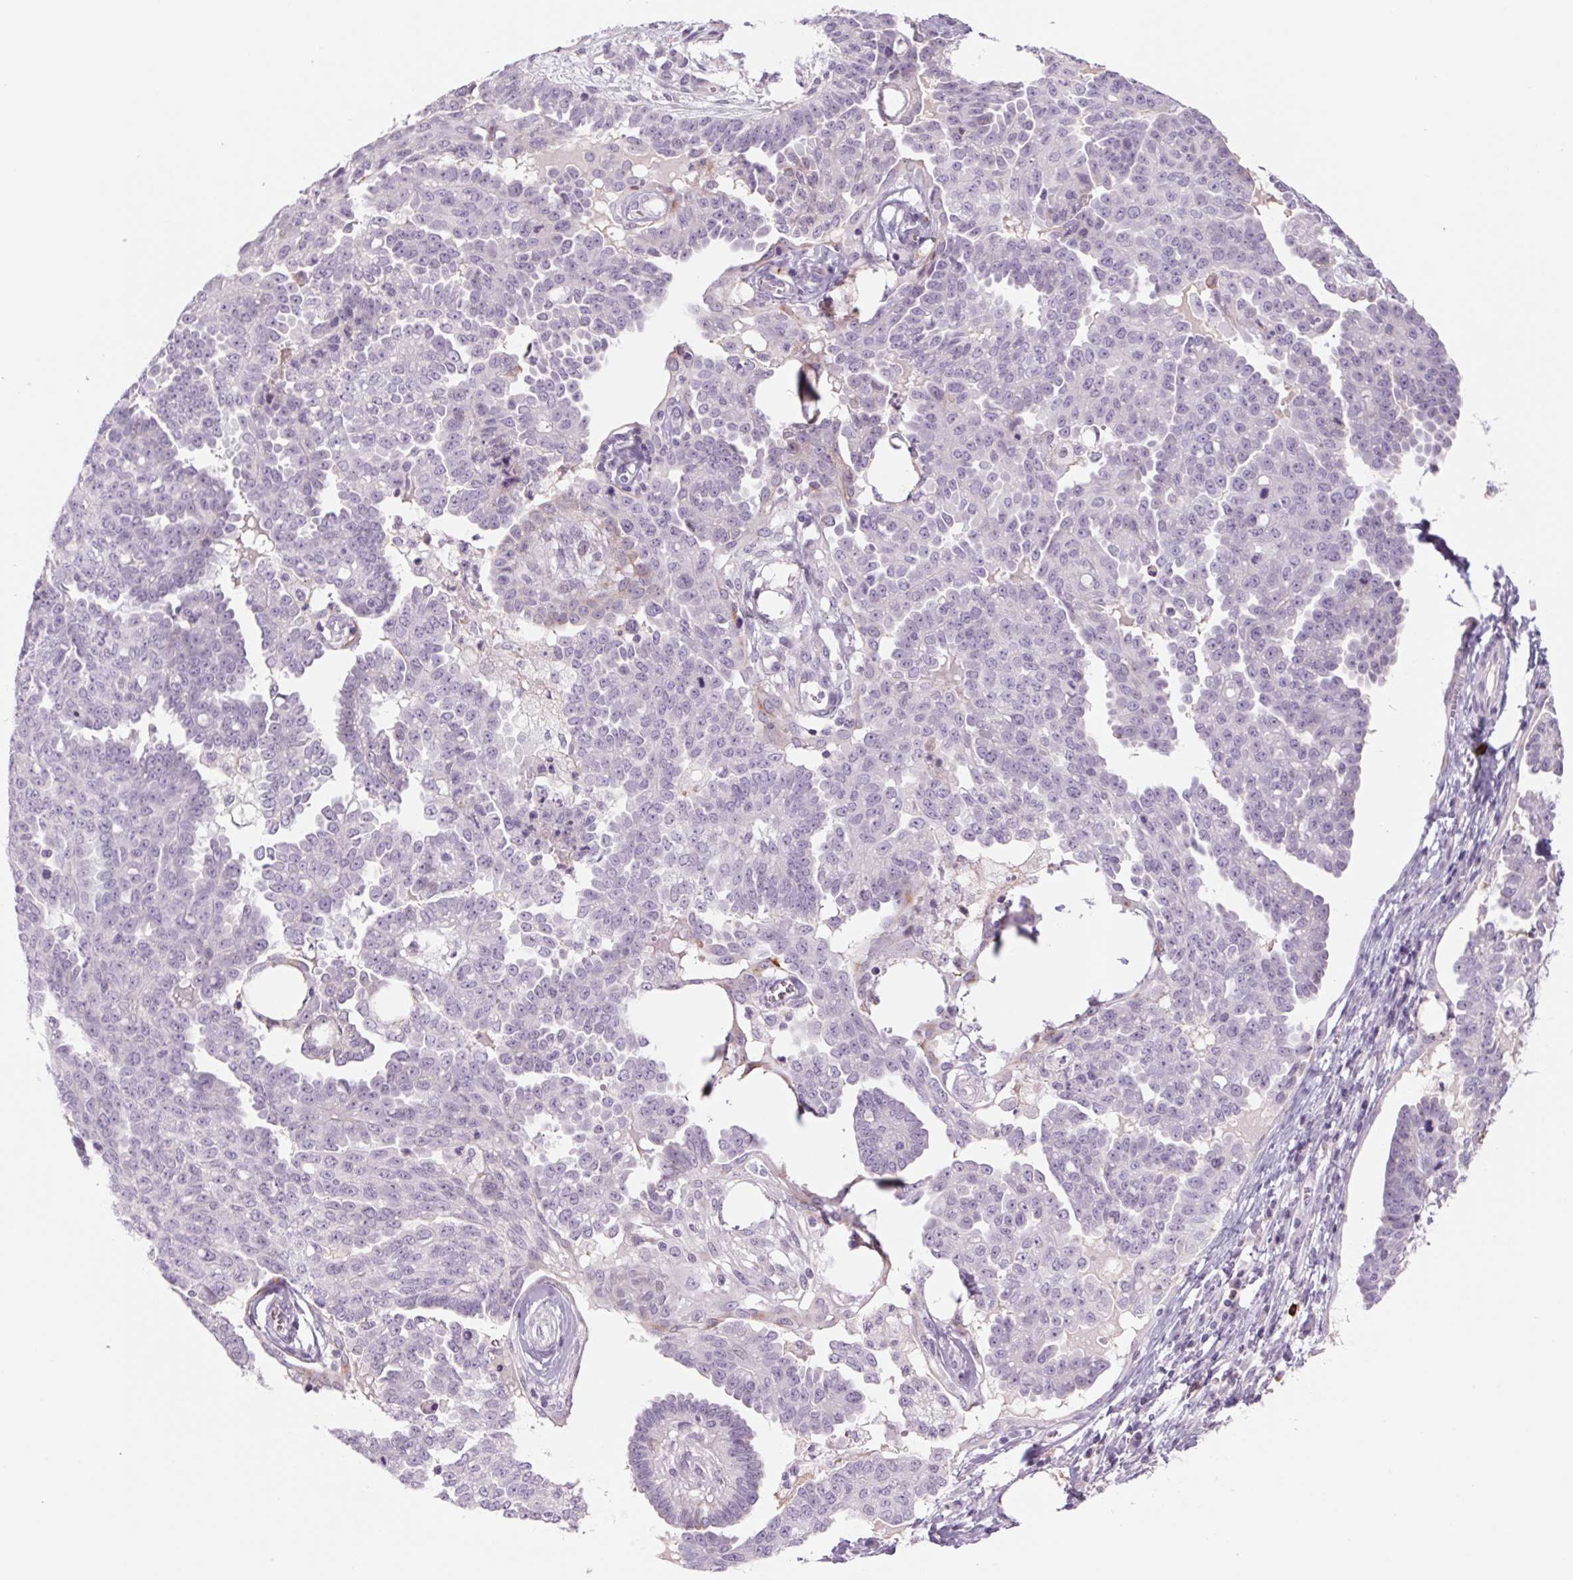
{"staining": {"intensity": "negative", "quantity": "none", "location": "none"}, "tissue": "ovarian cancer", "cell_type": "Tumor cells", "image_type": "cancer", "snomed": [{"axis": "morphology", "description": "Cystadenocarcinoma, serous, NOS"}, {"axis": "topography", "description": "Ovary"}], "caption": "Immunohistochemistry micrograph of neoplastic tissue: ovarian cancer (serous cystadenocarcinoma) stained with DAB (3,3'-diaminobenzidine) displays no significant protein staining in tumor cells. (Brightfield microscopy of DAB (3,3'-diaminobenzidine) IHC at high magnification).", "gene": "KRT1", "patient": {"sex": "female", "age": 71}}